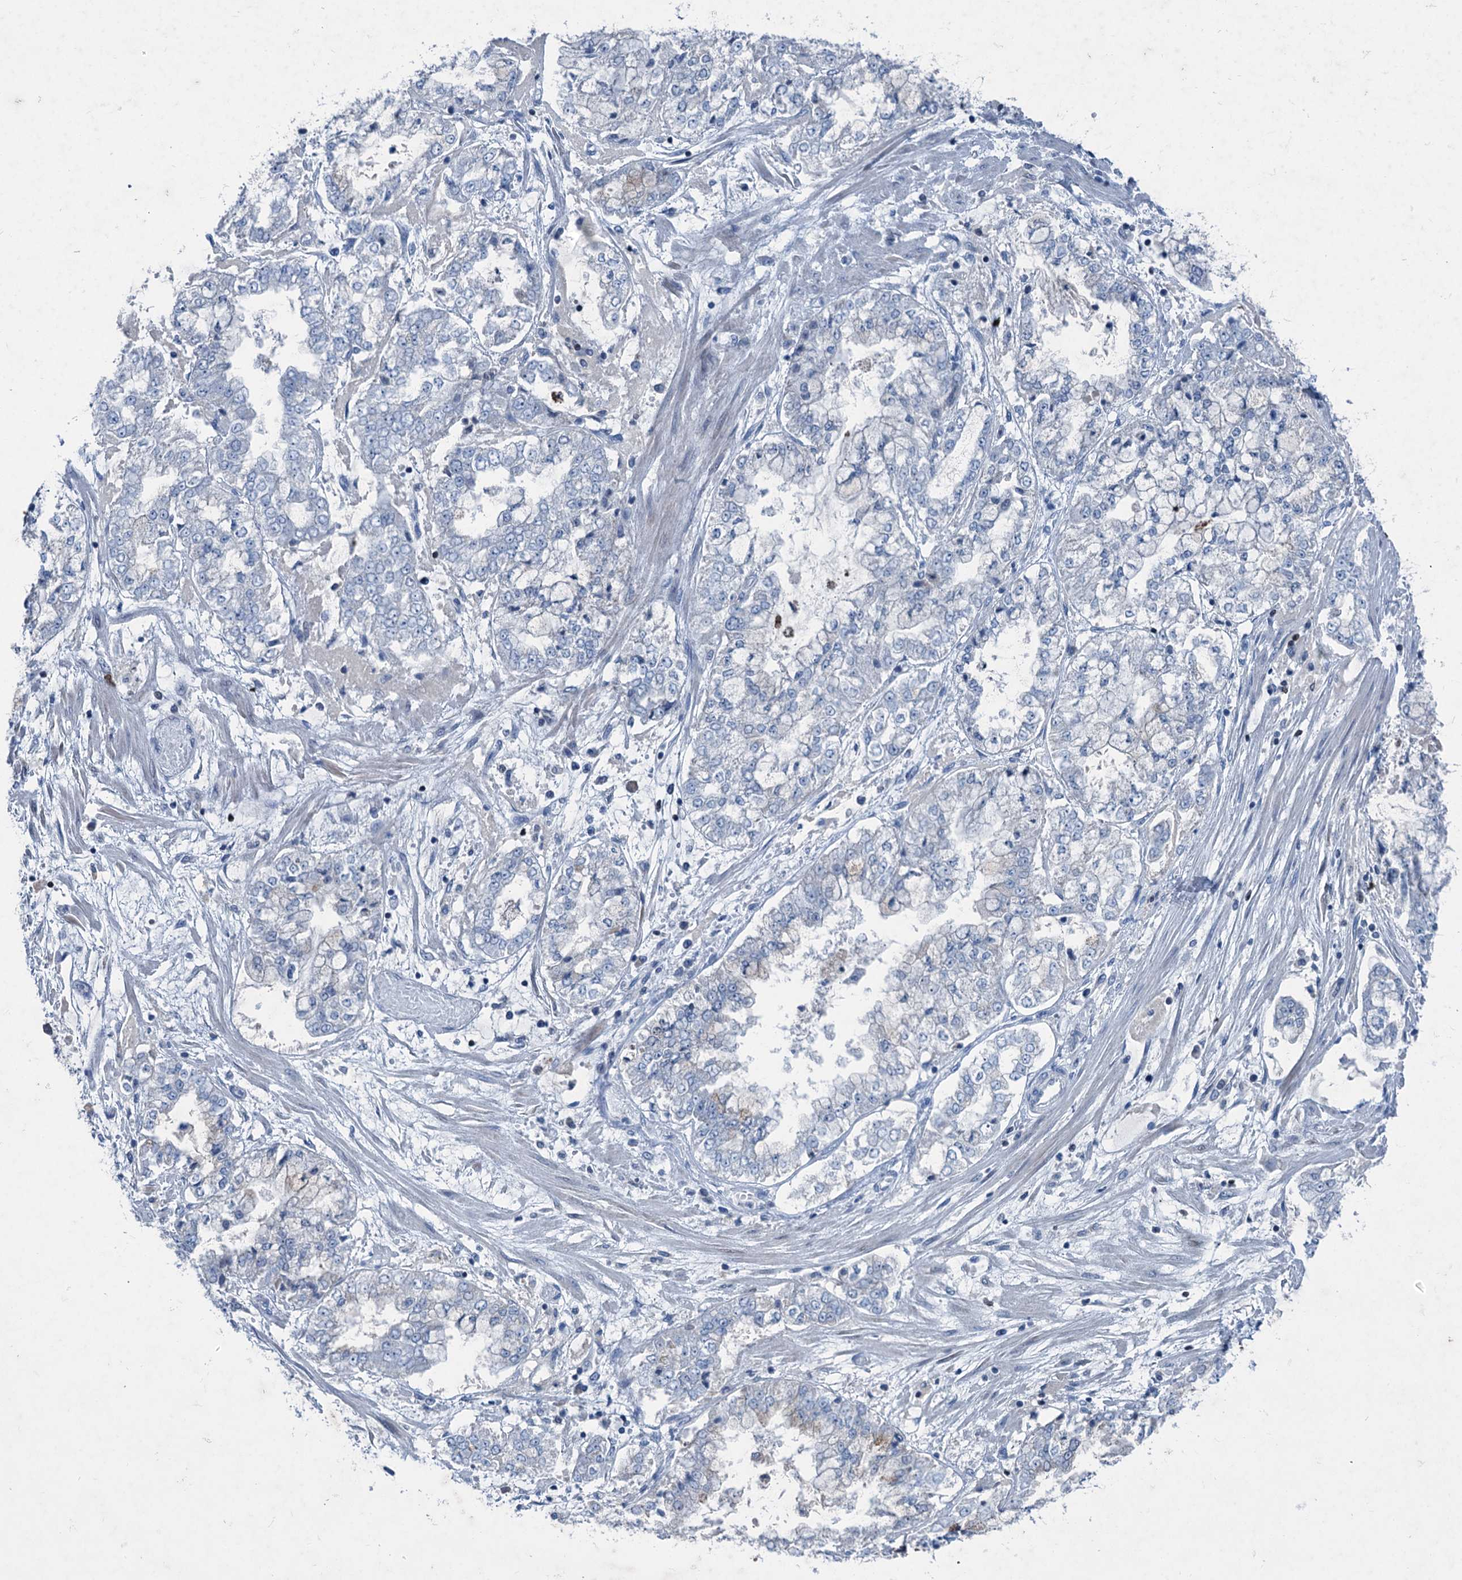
{"staining": {"intensity": "negative", "quantity": "none", "location": "none"}, "tissue": "stomach cancer", "cell_type": "Tumor cells", "image_type": "cancer", "snomed": [{"axis": "morphology", "description": "Adenocarcinoma, NOS"}, {"axis": "topography", "description": "Stomach"}], "caption": "The IHC photomicrograph has no significant staining in tumor cells of stomach adenocarcinoma tissue.", "gene": "ELP4", "patient": {"sex": "male", "age": 76}}